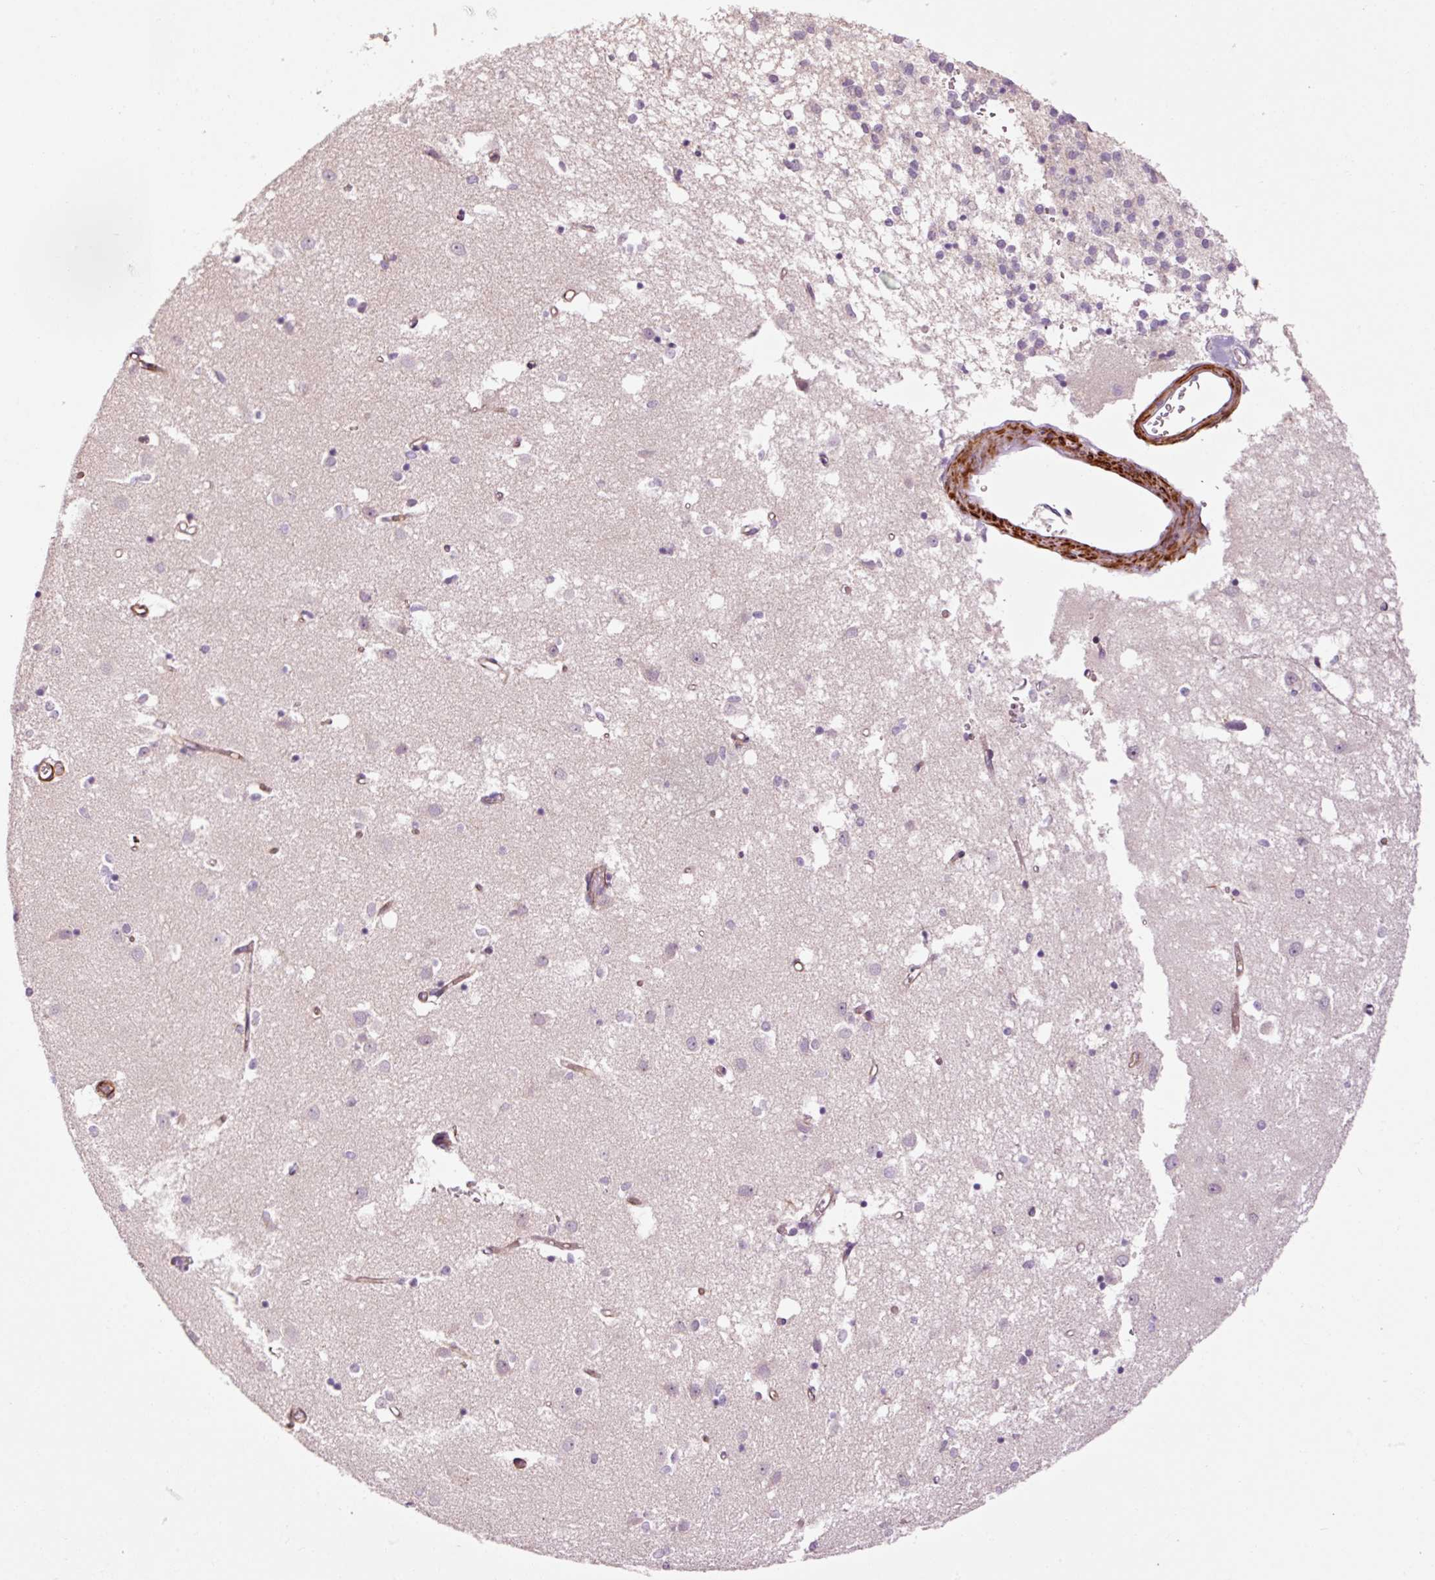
{"staining": {"intensity": "negative", "quantity": "none", "location": "none"}, "tissue": "caudate", "cell_type": "Glial cells", "image_type": "normal", "snomed": [{"axis": "morphology", "description": "Normal tissue, NOS"}, {"axis": "topography", "description": "Lateral ventricle wall"}], "caption": "This is a histopathology image of immunohistochemistry staining of benign caudate, which shows no positivity in glial cells. The staining is performed using DAB (3,3'-diaminobenzidine) brown chromogen with nuclei counter-stained in using hematoxylin.", "gene": "ANKRD20A1", "patient": {"sex": "male", "age": 70}}